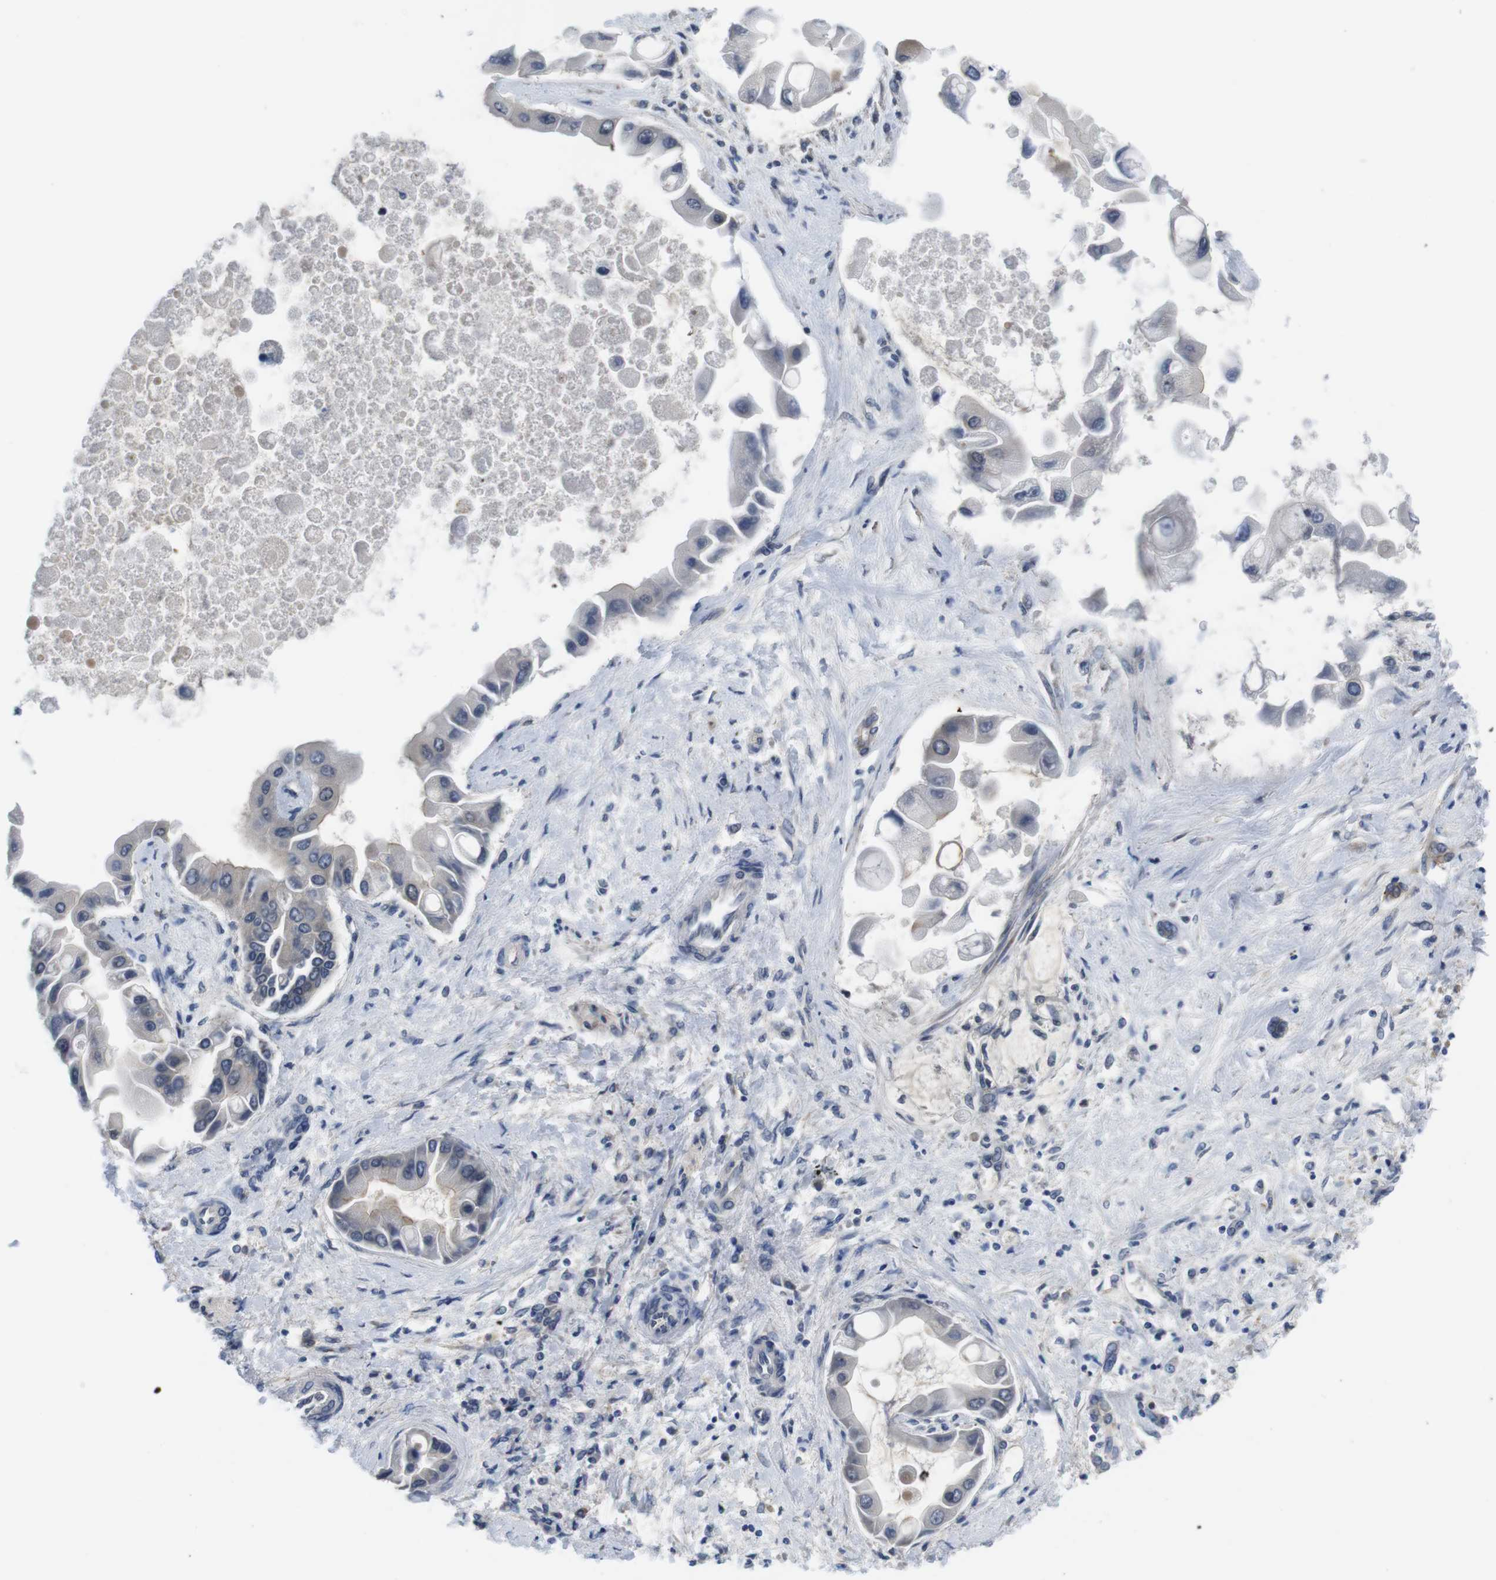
{"staining": {"intensity": "moderate", "quantity": "<25%", "location": "cytoplasmic/membranous"}, "tissue": "liver cancer", "cell_type": "Tumor cells", "image_type": "cancer", "snomed": [{"axis": "morphology", "description": "Cholangiocarcinoma"}, {"axis": "topography", "description": "Liver"}], "caption": "Tumor cells display moderate cytoplasmic/membranous positivity in about <25% of cells in cholangiocarcinoma (liver).", "gene": "FADD", "patient": {"sex": "male", "age": 50}}